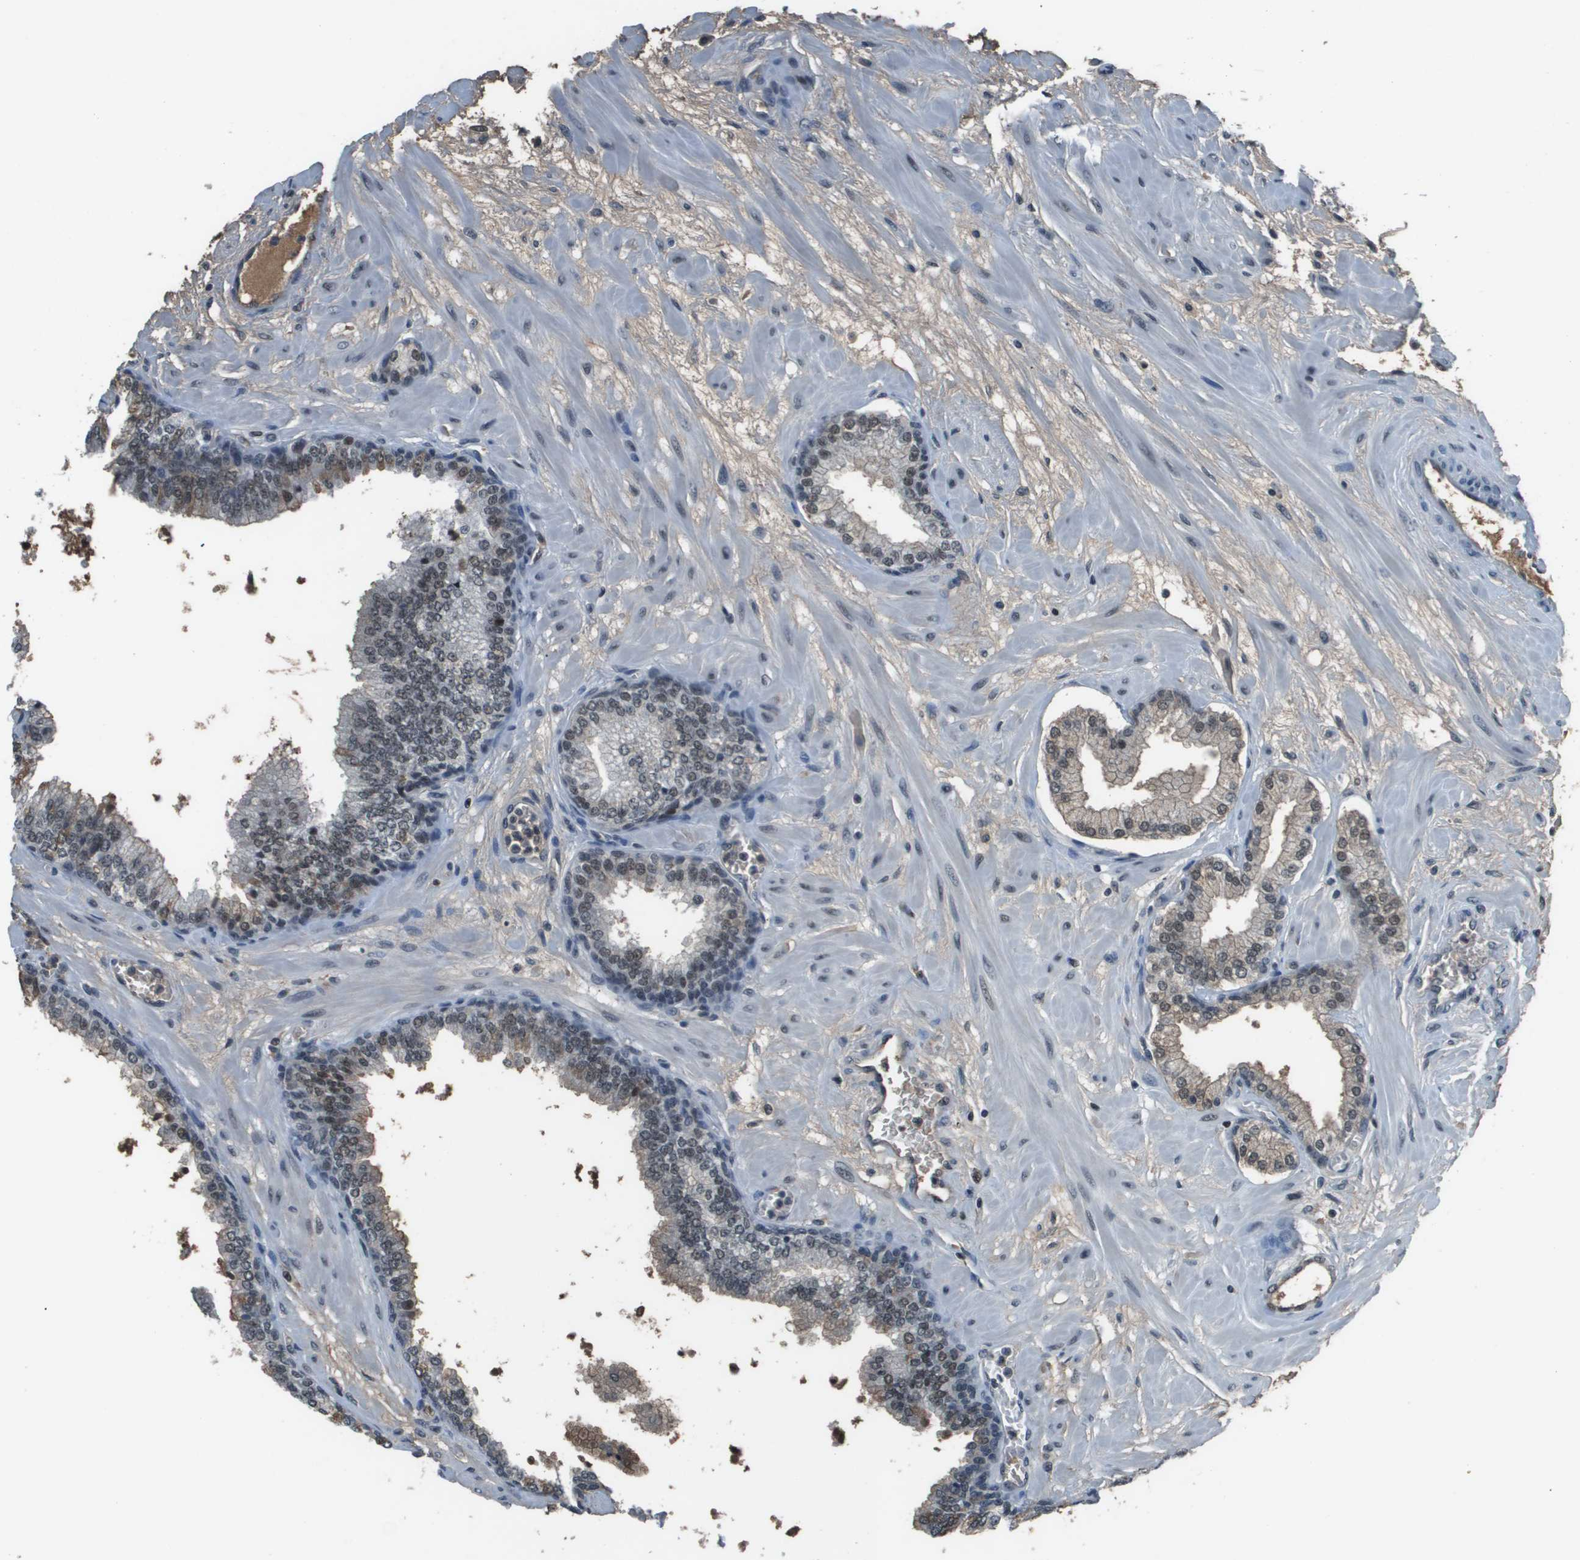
{"staining": {"intensity": "moderate", "quantity": "25%-75%", "location": "nuclear"}, "tissue": "prostate", "cell_type": "Glandular cells", "image_type": "normal", "snomed": [{"axis": "morphology", "description": "Normal tissue, NOS"}, {"axis": "morphology", "description": "Urothelial carcinoma, Low grade"}, {"axis": "topography", "description": "Urinary bladder"}, {"axis": "topography", "description": "Prostate"}], "caption": "Protein expression analysis of unremarkable human prostate reveals moderate nuclear expression in about 25%-75% of glandular cells. Immunohistochemistry (ihc) stains the protein of interest in brown and the nuclei are stained blue.", "gene": "THRAP3", "patient": {"sex": "male", "age": 60}}